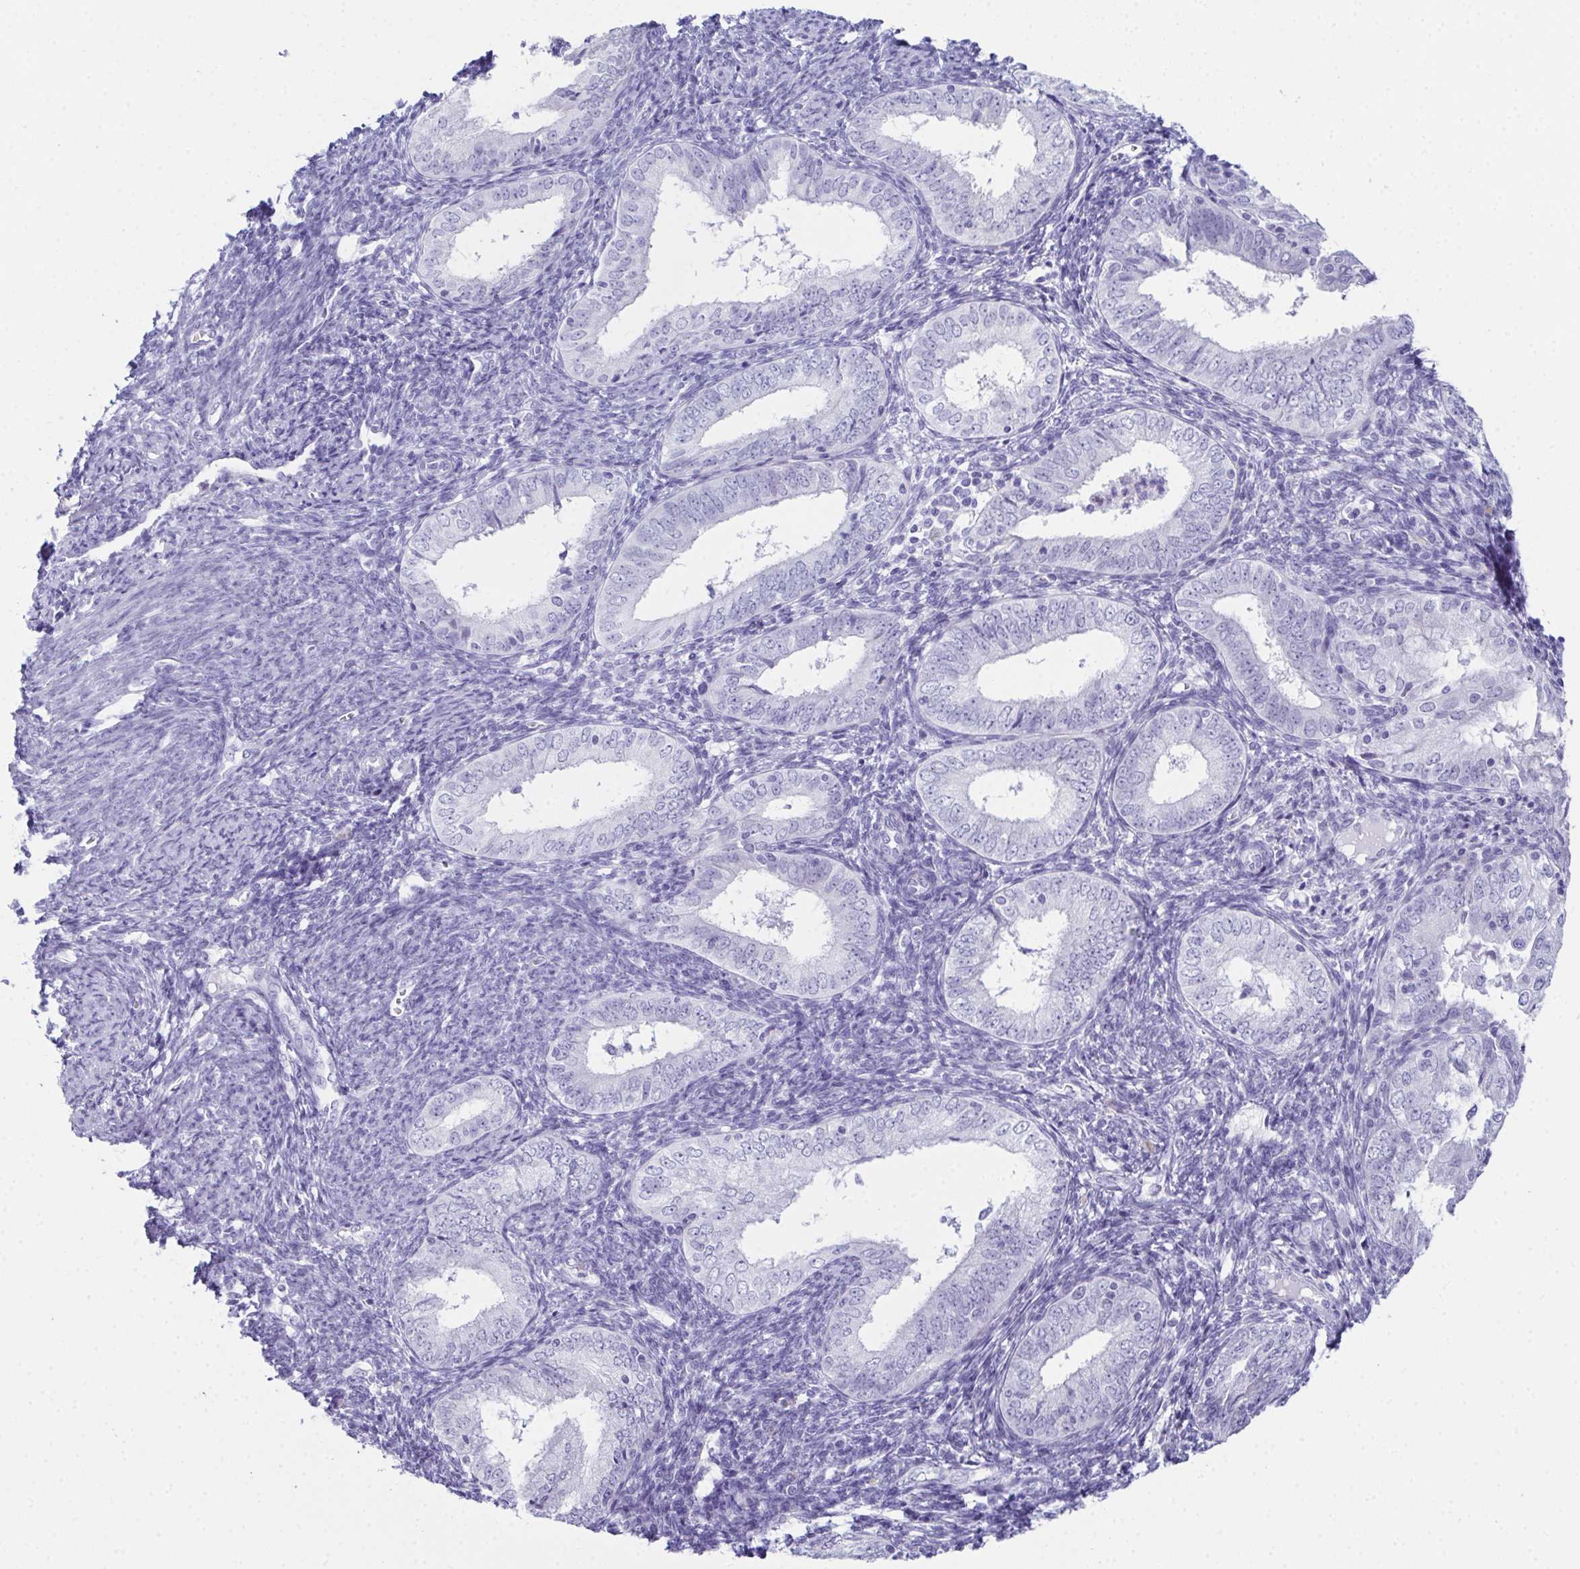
{"staining": {"intensity": "negative", "quantity": "none", "location": "none"}, "tissue": "endometrial cancer", "cell_type": "Tumor cells", "image_type": "cancer", "snomed": [{"axis": "morphology", "description": "Adenocarcinoma, NOS"}, {"axis": "topography", "description": "Endometrium"}], "caption": "IHC of human endometrial cancer (adenocarcinoma) reveals no staining in tumor cells.", "gene": "TEX19", "patient": {"sex": "female", "age": 55}}